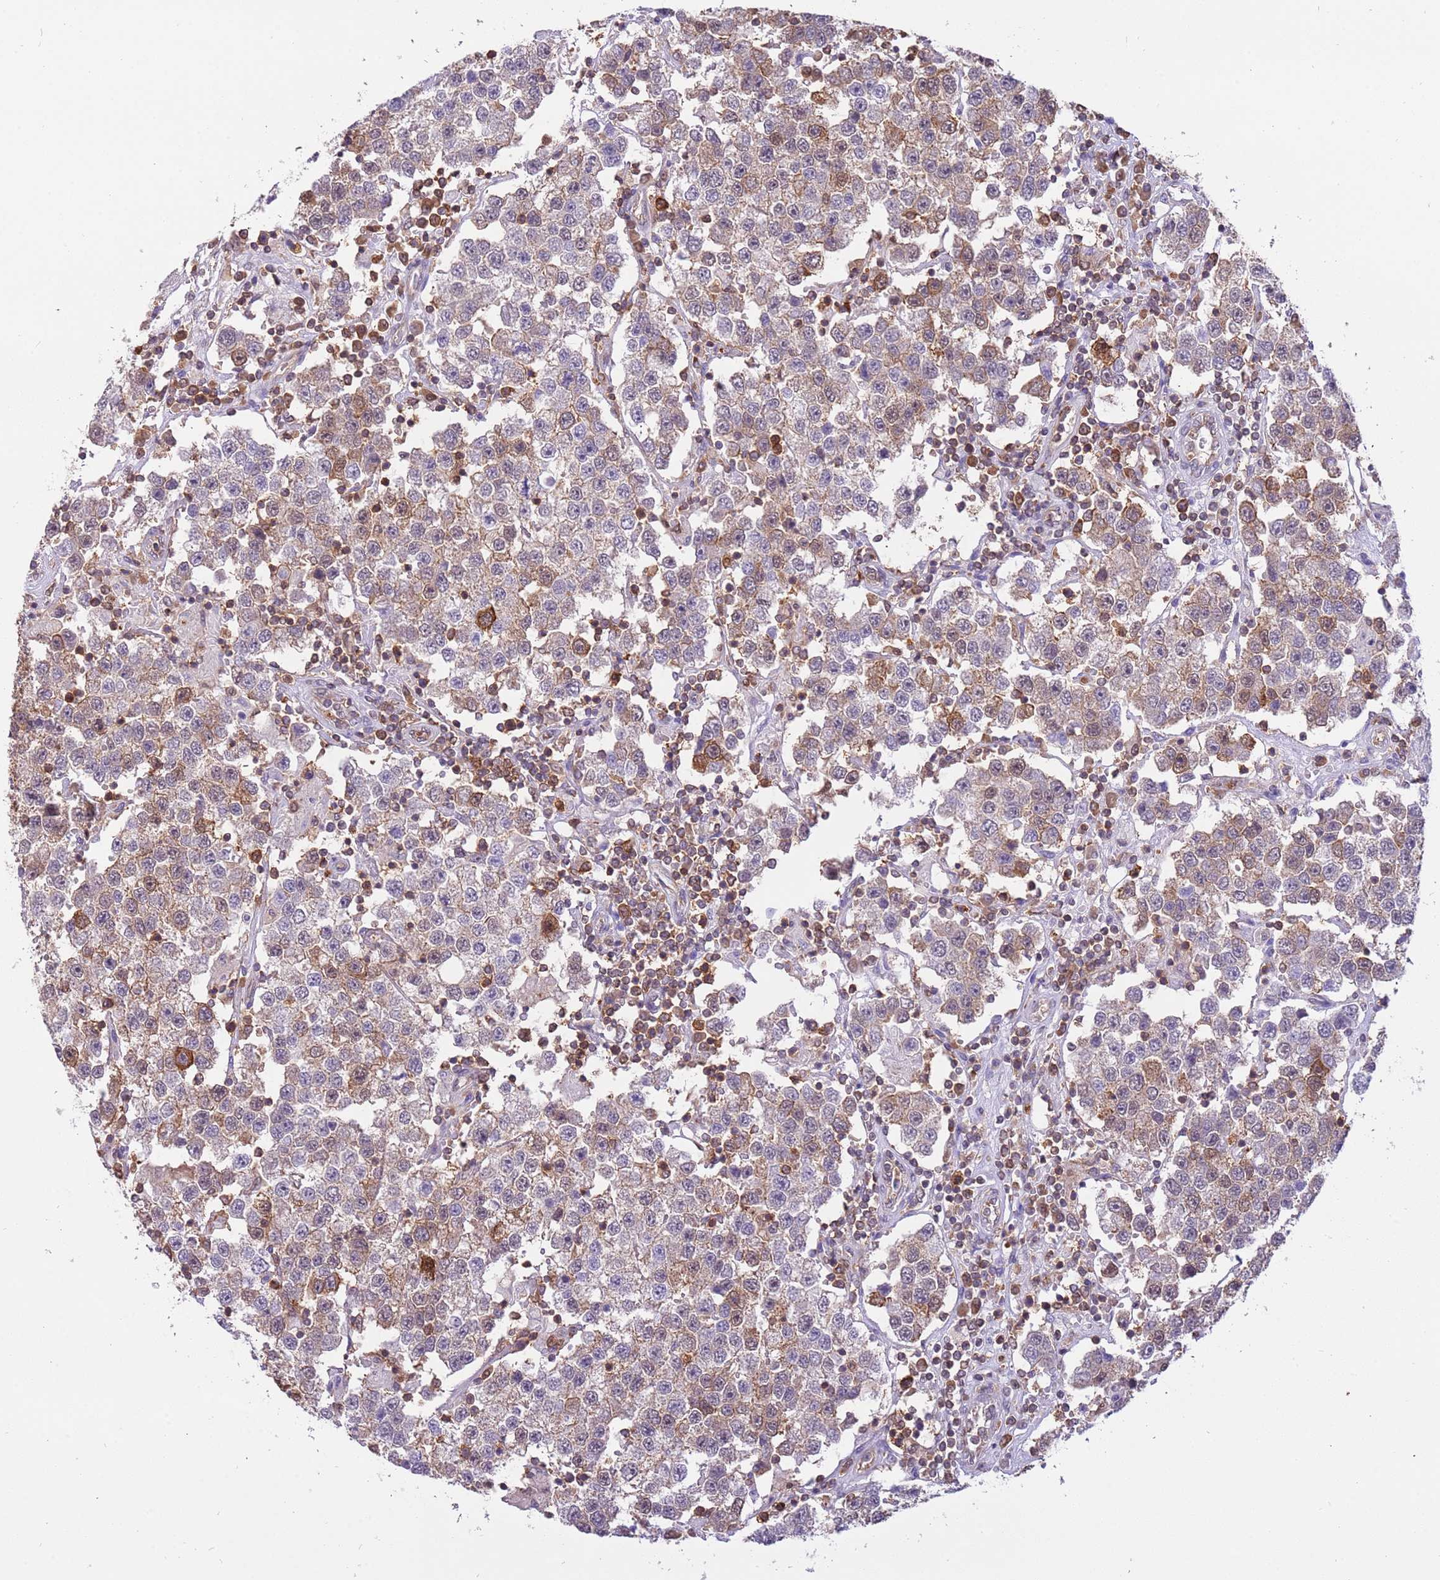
{"staining": {"intensity": "weak", "quantity": "25%-75%", "location": "cytoplasmic/membranous"}, "tissue": "testis cancer", "cell_type": "Tumor cells", "image_type": "cancer", "snomed": [{"axis": "morphology", "description": "Seminoma, NOS"}, {"axis": "topography", "description": "Testis"}], "caption": "Tumor cells demonstrate weak cytoplasmic/membranous staining in approximately 25%-75% of cells in testis seminoma.", "gene": "STIP1", "patient": {"sex": "male", "age": 37}}